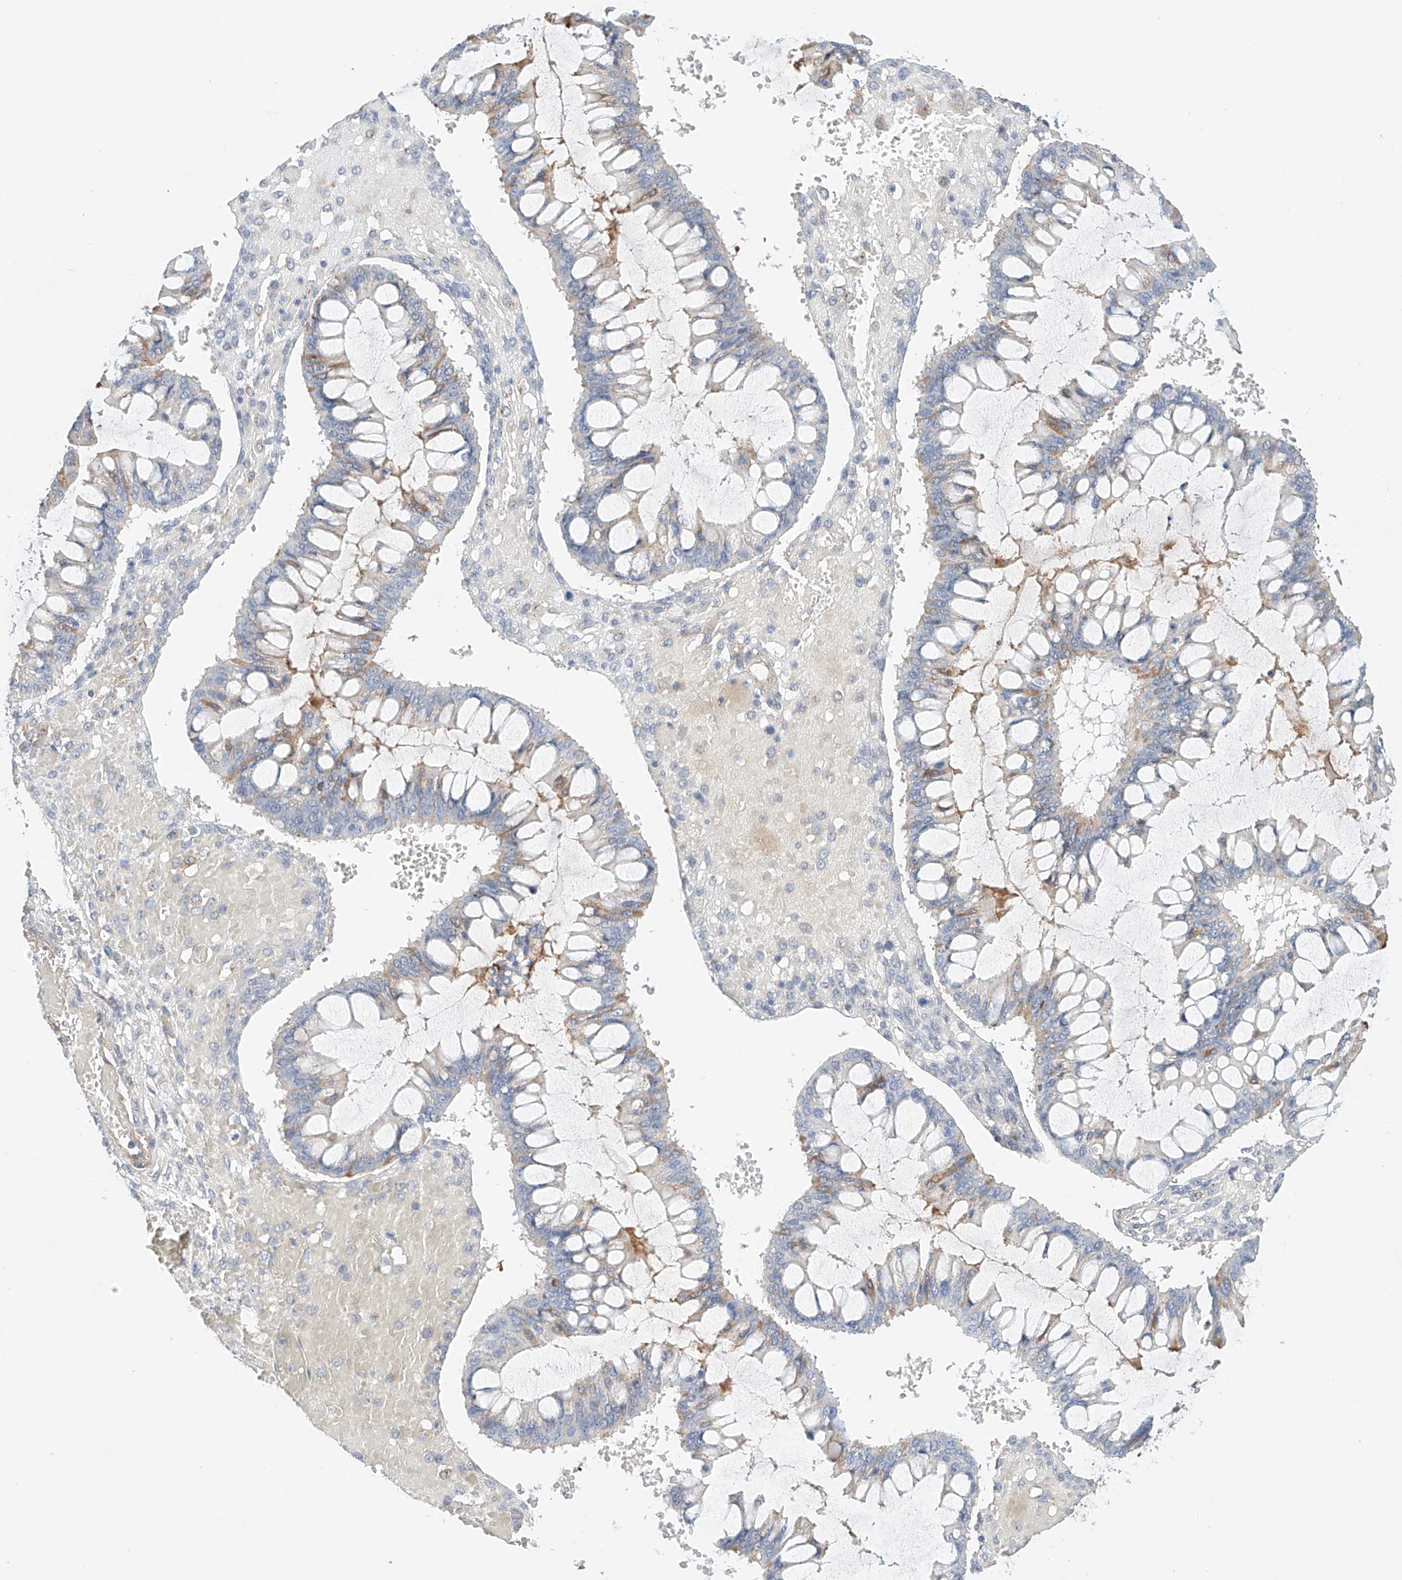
{"staining": {"intensity": "moderate", "quantity": "<25%", "location": "cytoplasmic/membranous"}, "tissue": "ovarian cancer", "cell_type": "Tumor cells", "image_type": "cancer", "snomed": [{"axis": "morphology", "description": "Cystadenocarcinoma, mucinous, NOS"}, {"axis": "topography", "description": "Ovary"}], "caption": "Immunohistochemical staining of ovarian mucinous cystadenocarcinoma reveals low levels of moderate cytoplasmic/membranous protein positivity in about <25% of tumor cells.", "gene": "MOSPD1", "patient": {"sex": "female", "age": 73}}